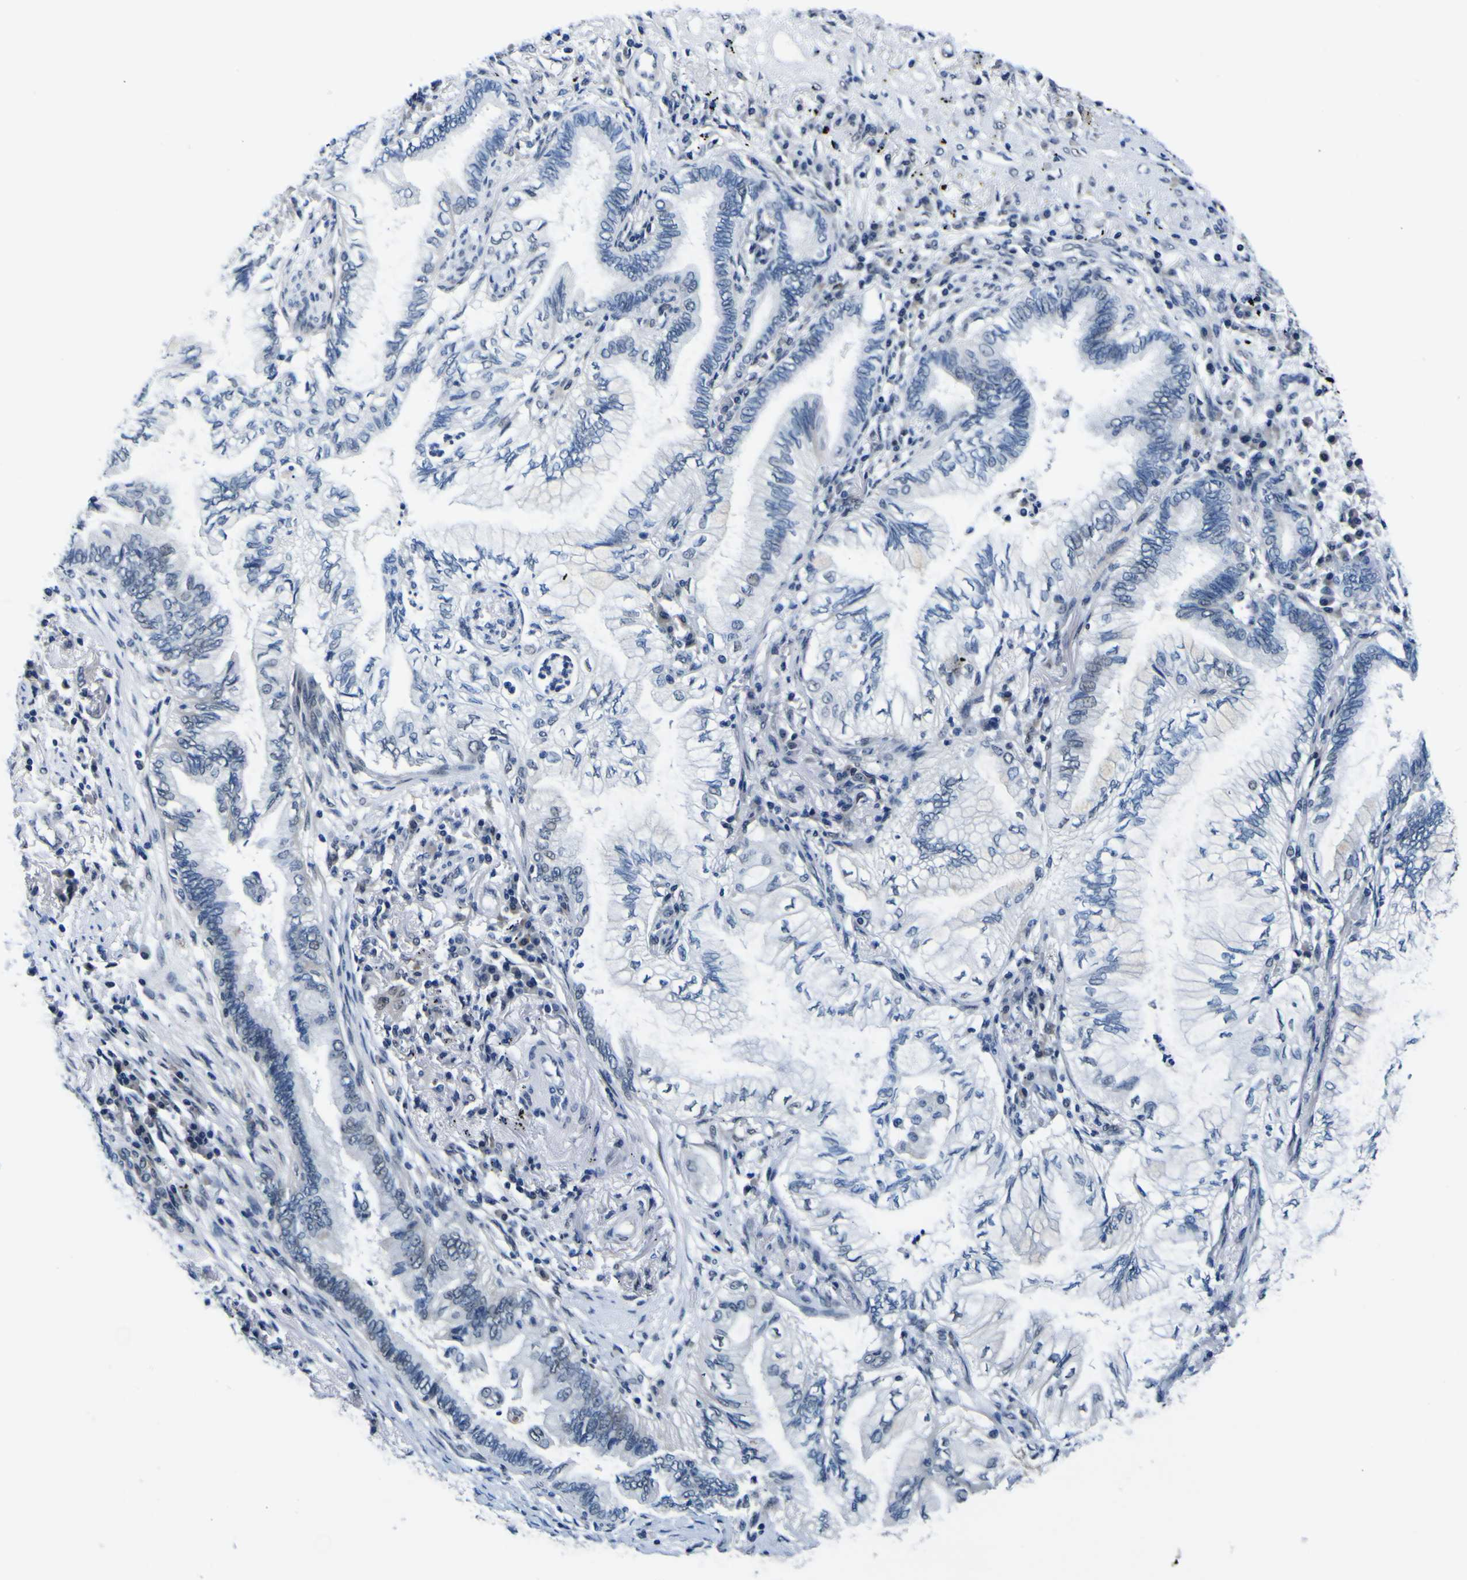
{"staining": {"intensity": "negative", "quantity": "none", "location": "none"}, "tissue": "lung cancer", "cell_type": "Tumor cells", "image_type": "cancer", "snomed": [{"axis": "morphology", "description": "Normal tissue, NOS"}, {"axis": "morphology", "description": "Adenocarcinoma, NOS"}, {"axis": "topography", "description": "Bronchus"}, {"axis": "topography", "description": "Lung"}], "caption": "High magnification brightfield microscopy of lung cancer (adenocarcinoma) stained with DAB (brown) and counterstained with hematoxylin (blue): tumor cells show no significant expression.", "gene": "CUL4B", "patient": {"sex": "female", "age": 70}}